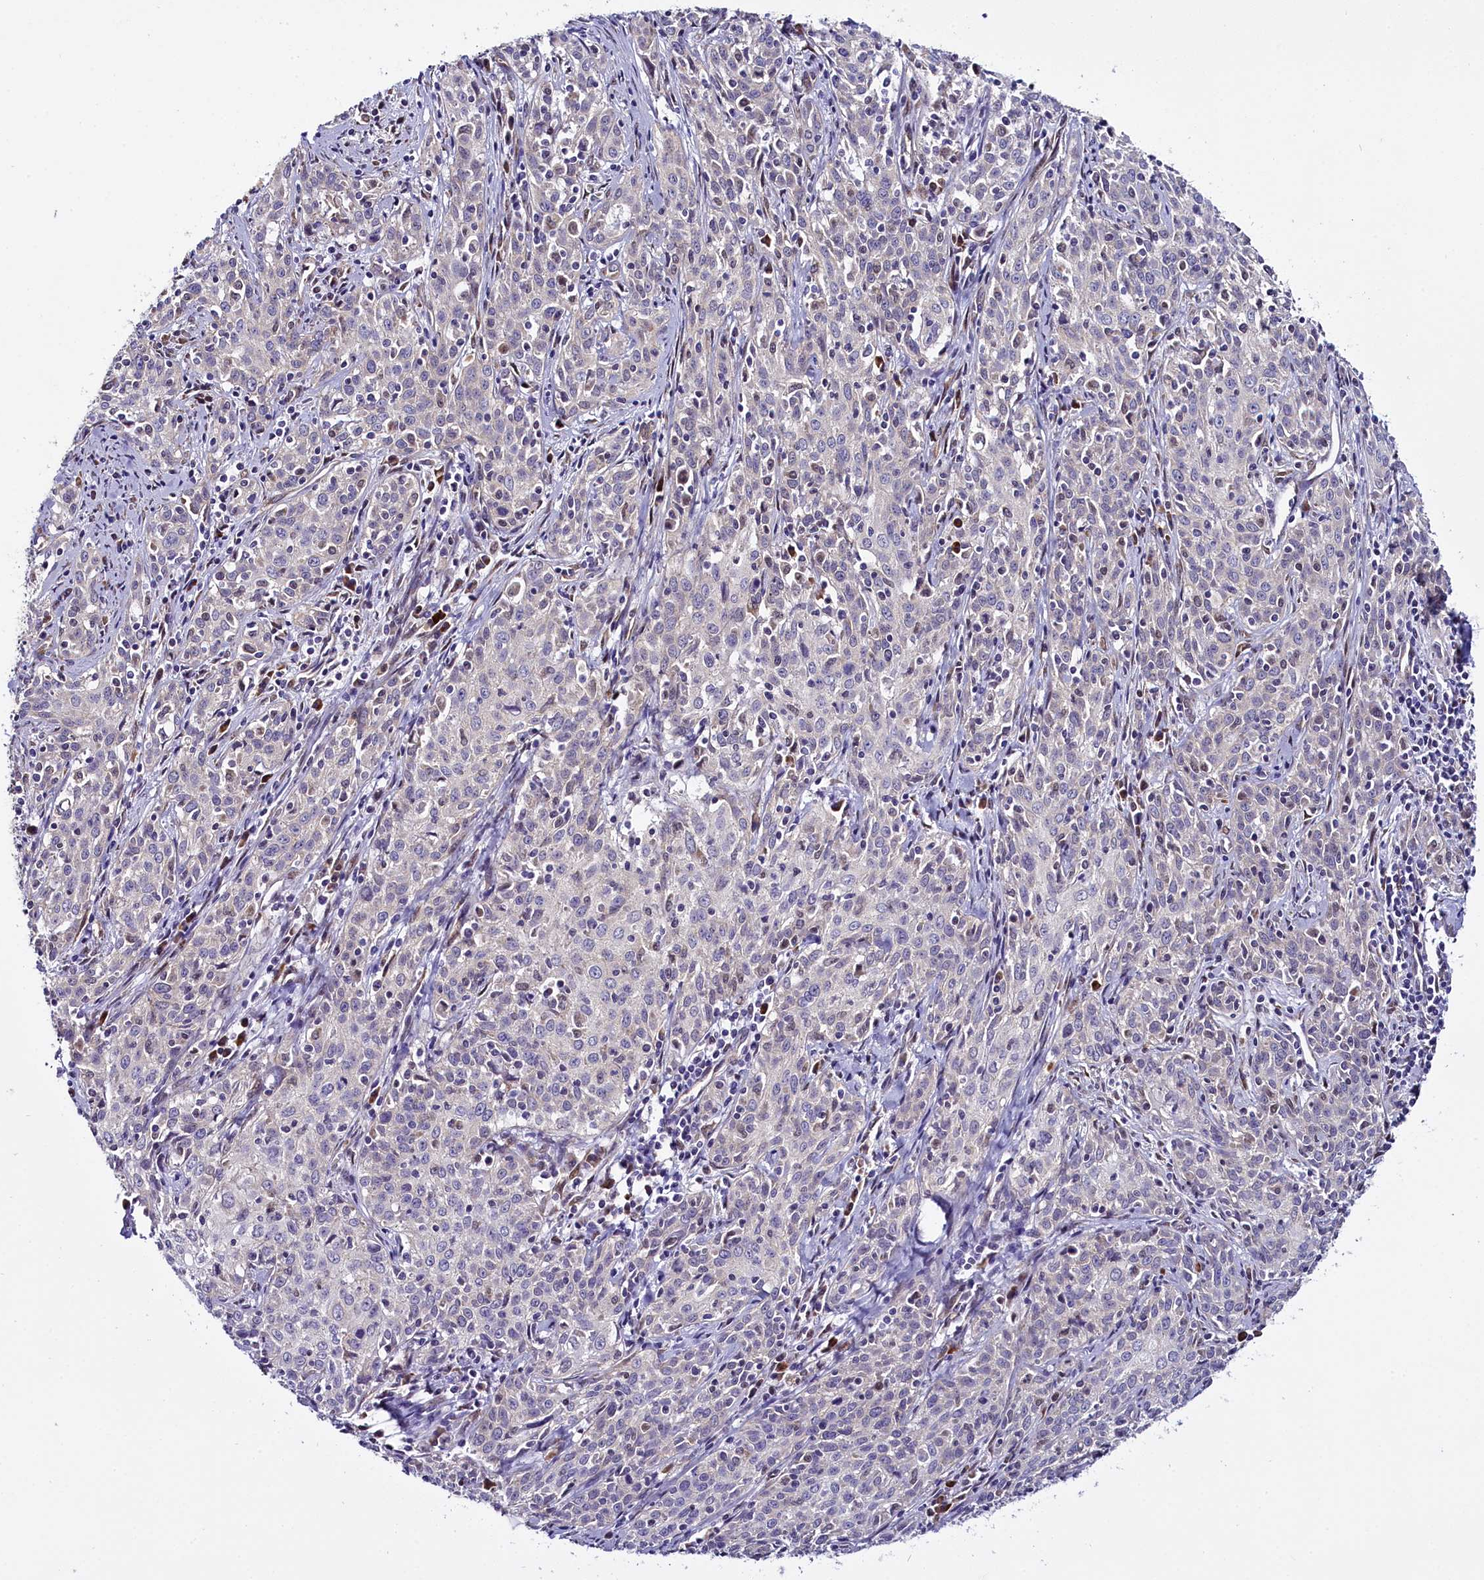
{"staining": {"intensity": "negative", "quantity": "none", "location": "none"}, "tissue": "cervical cancer", "cell_type": "Tumor cells", "image_type": "cancer", "snomed": [{"axis": "morphology", "description": "Squamous cell carcinoma, NOS"}, {"axis": "topography", "description": "Cervix"}], "caption": "The micrograph displays no staining of tumor cells in cervical squamous cell carcinoma. Nuclei are stained in blue.", "gene": "UACA", "patient": {"sex": "female", "age": 57}}